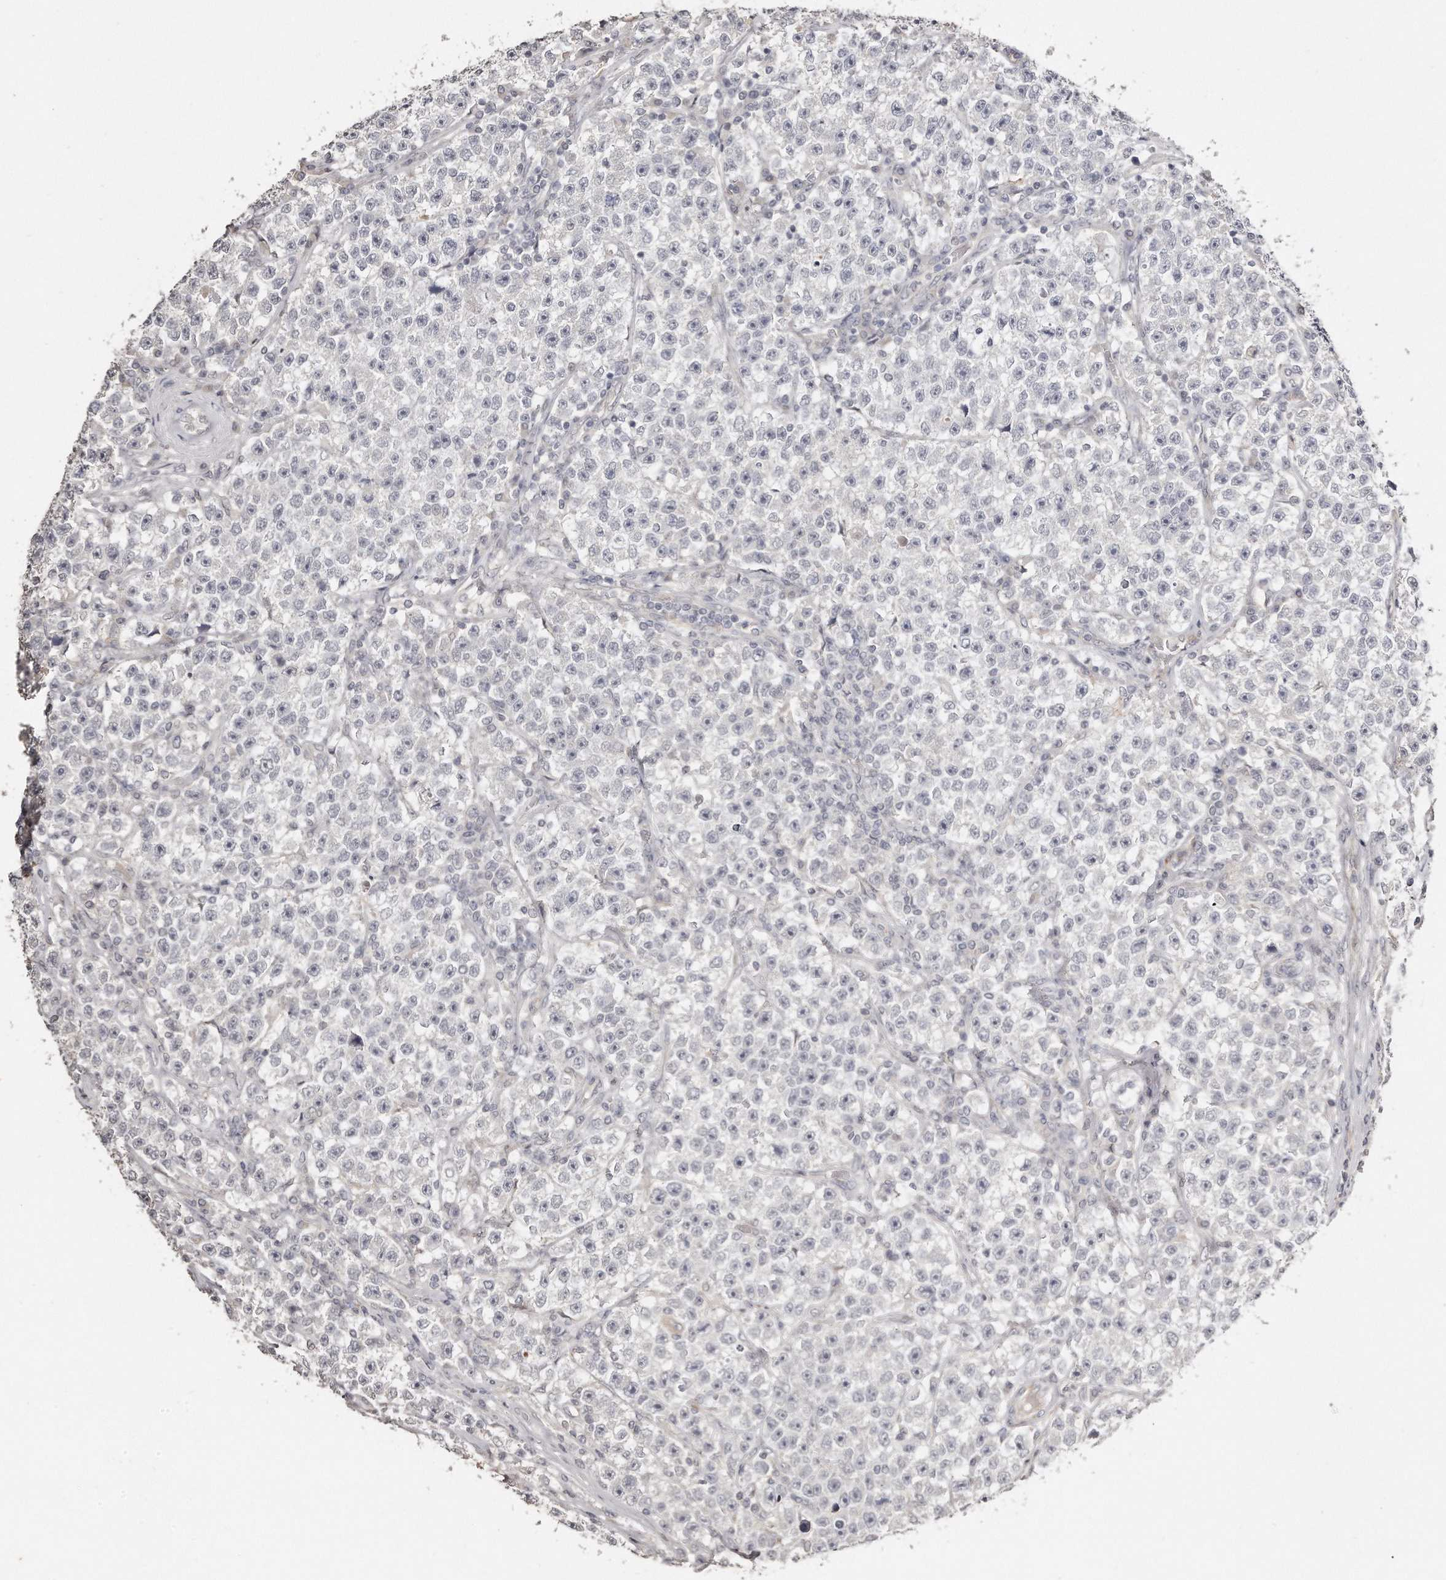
{"staining": {"intensity": "negative", "quantity": "none", "location": "none"}, "tissue": "testis cancer", "cell_type": "Tumor cells", "image_type": "cancer", "snomed": [{"axis": "morphology", "description": "Seminoma, NOS"}, {"axis": "topography", "description": "Testis"}], "caption": "Tumor cells show no significant staining in testis cancer.", "gene": "ZYG11A", "patient": {"sex": "male", "age": 22}}